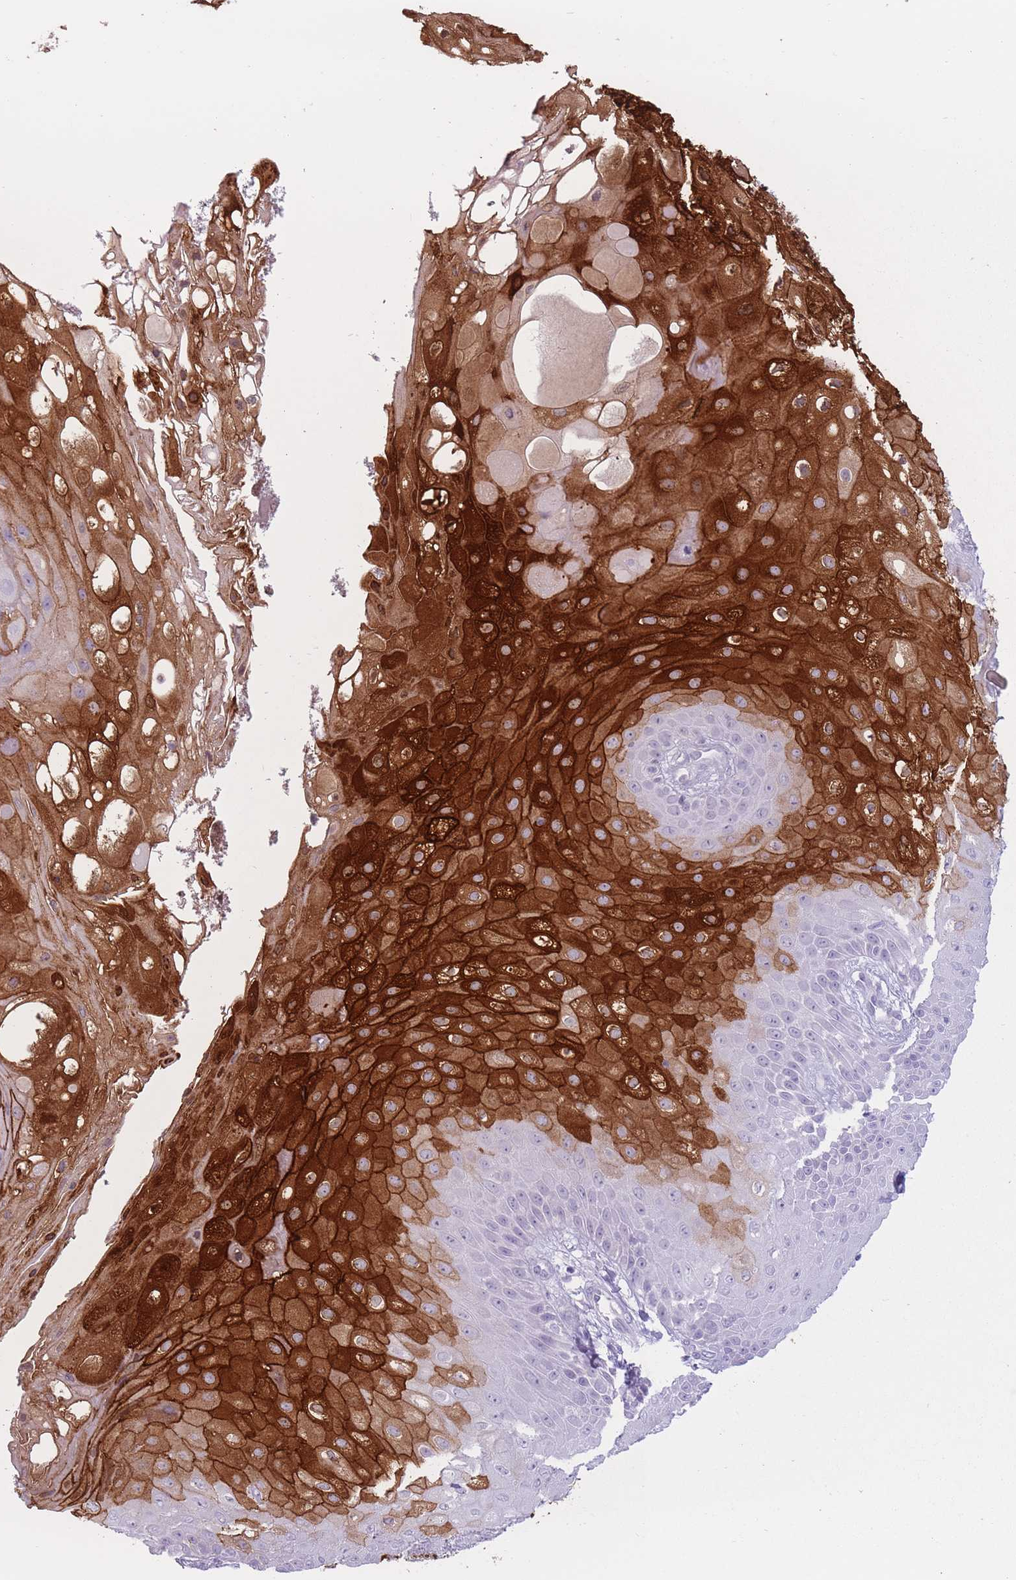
{"staining": {"intensity": "strong", "quantity": "25%-75%", "location": "cytoplasmic/membranous"}, "tissue": "skin", "cell_type": "Epidermal cells", "image_type": "normal", "snomed": [{"axis": "morphology", "description": "Normal tissue, NOS"}, {"axis": "topography", "description": "Anal"}], "caption": "A high amount of strong cytoplasmic/membranous staining is appreciated in about 25%-75% of epidermal cells in benign skin. The staining was performed using DAB (3,3'-diaminobenzidine) to visualize the protein expression in brown, while the nuclei were stained in blue with hematoxylin (Magnification: 20x).", "gene": "PNMA3", "patient": {"sex": "male", "age": 80}}